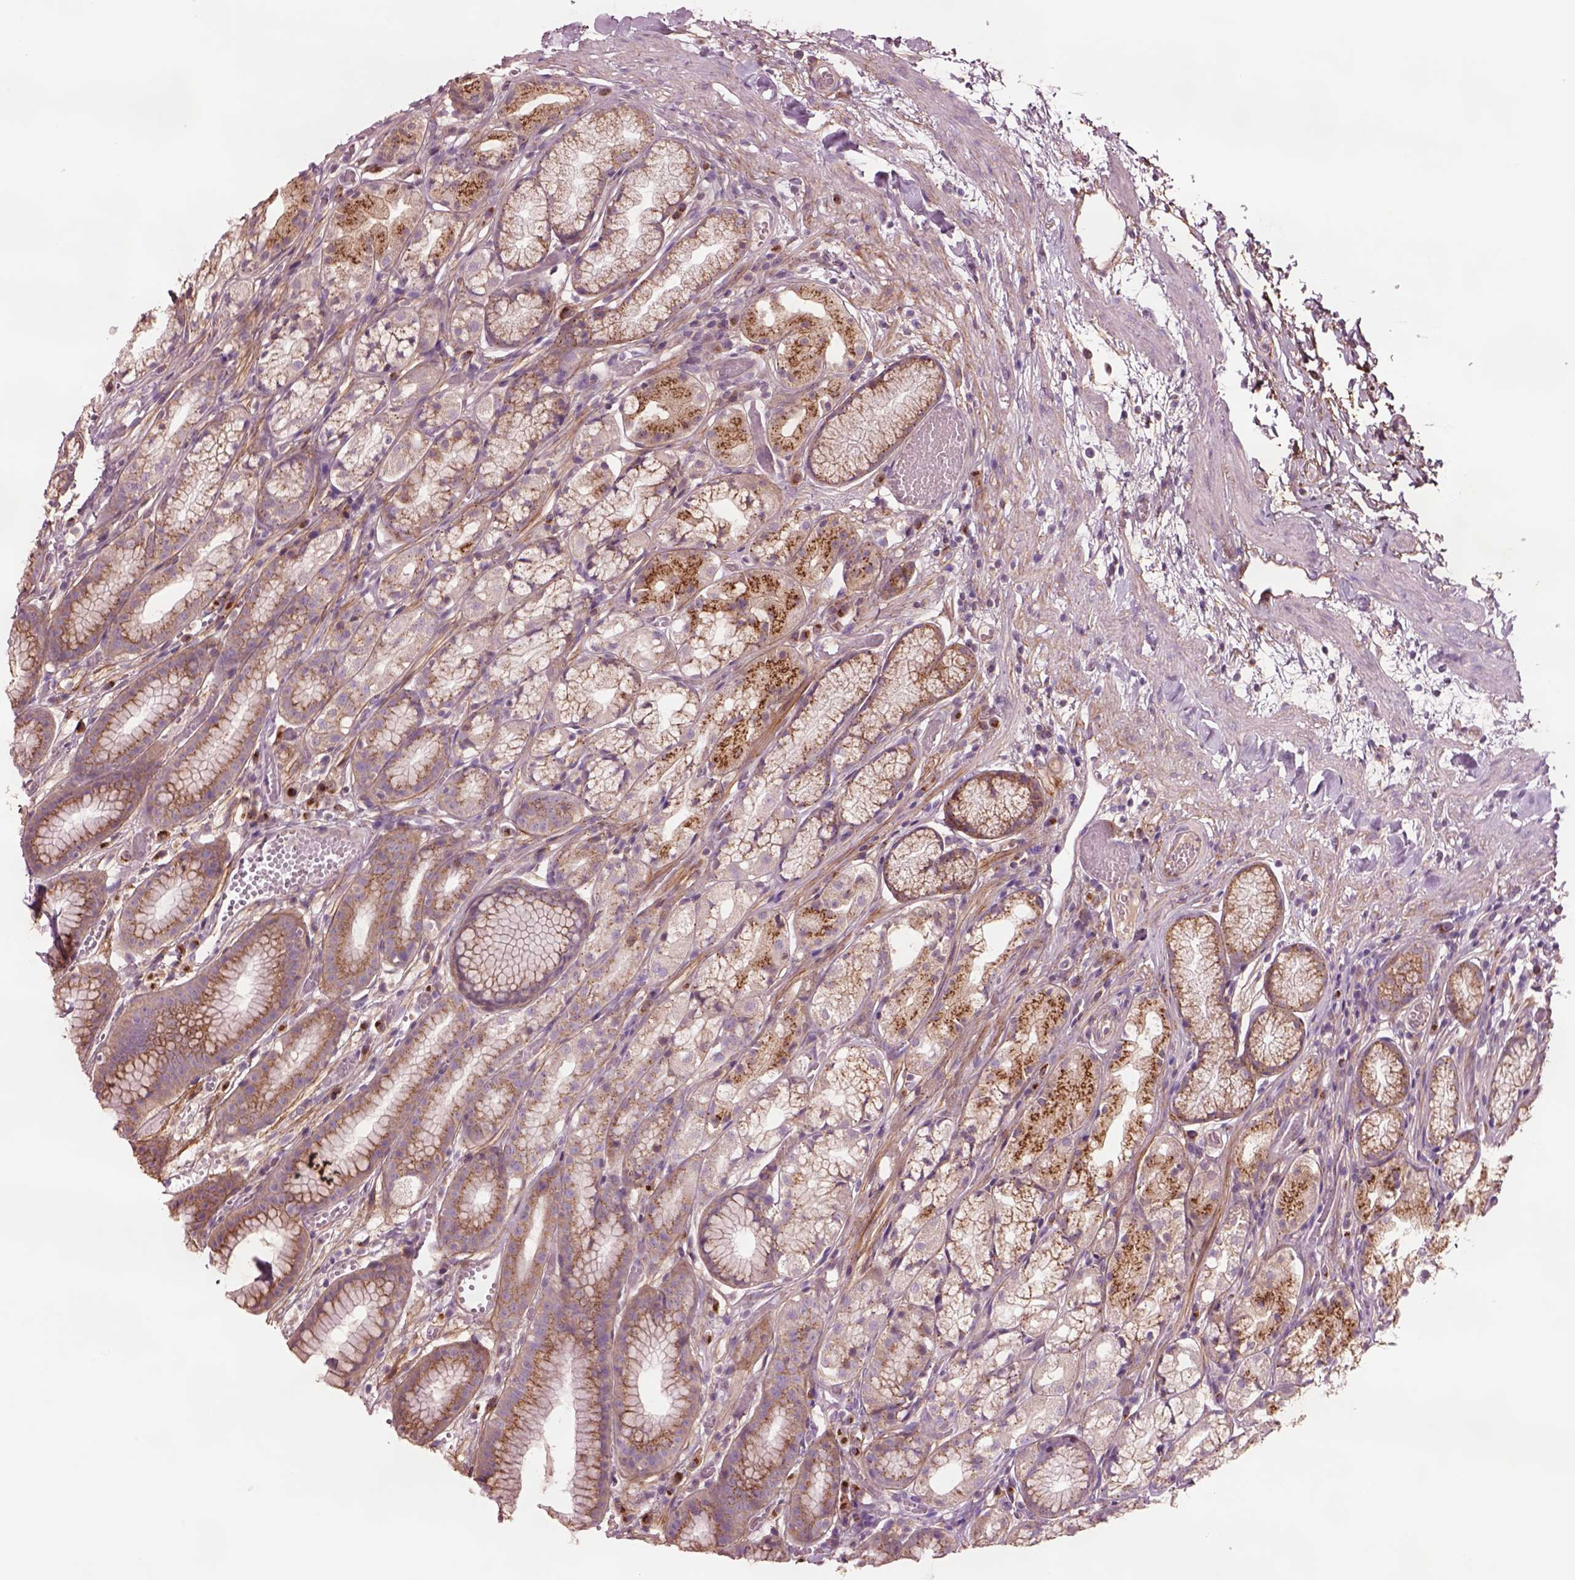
{"staining": {"intensity": "strong", "quantity": ">75%", "location": "cytoplasmic/membranous"}, "tissue": "stomach", "cell_type": "Glandular cells", "image_type": "normal", "snomed": [{"axis": "morphology", "description": "Normal tissue, NOS"}, {"axis": "topography", "description": "Stomach"}], "caption": "An IHC photomicrograph of unremarkable tissue is shown. Protein staining in brown shows strong cytoplasmic/membranous positivity in stomach within glandular cells.", "gene": "SEC23A", "patient": {"sex": "male", "age": 70}}